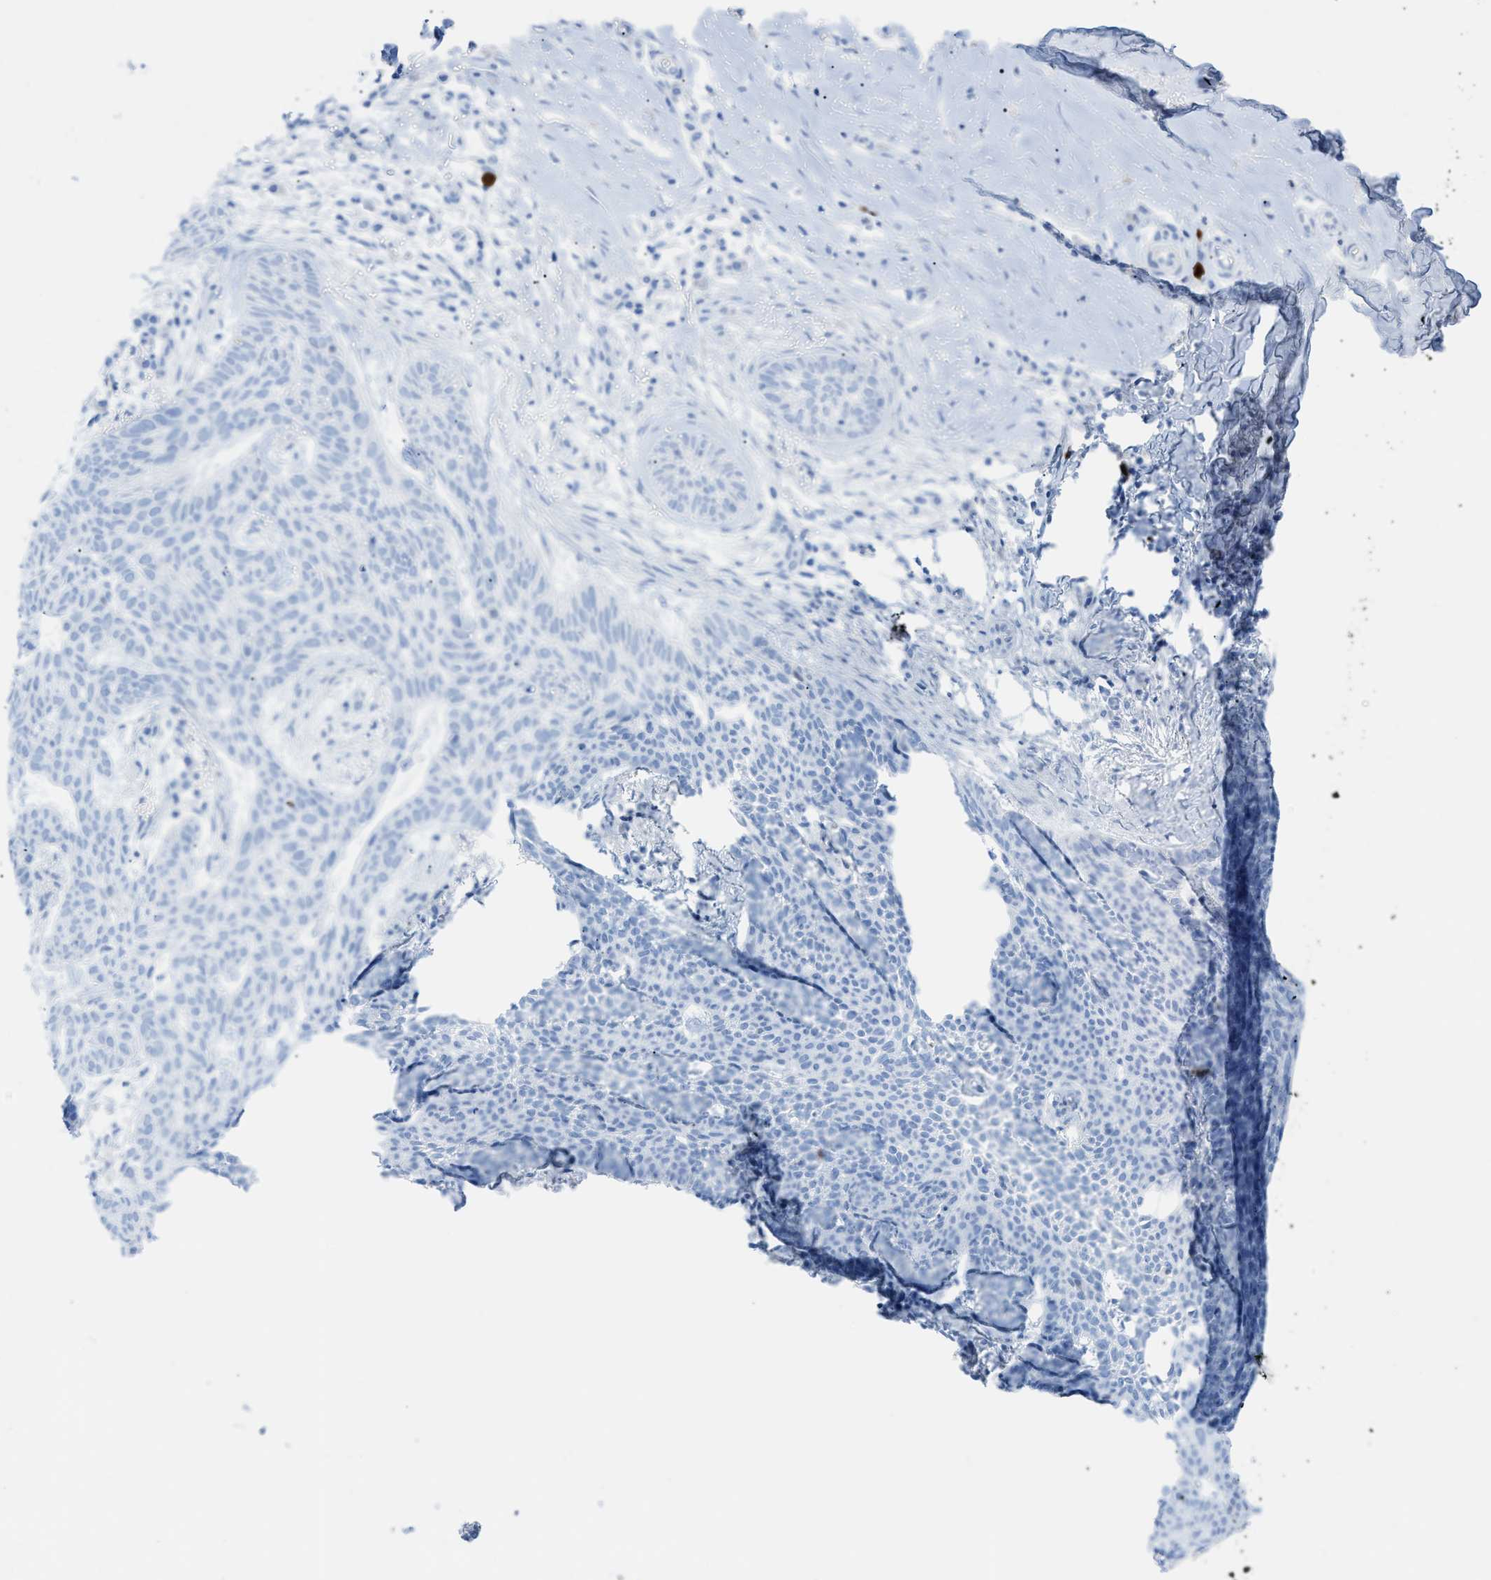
{"staining": {"intensity": "negative", "quantity": "none", "location": "none"}, "tissue": "skin cancer", "cell_type": "Tumor cells", "image_type": "cancer", "snomed": [{"axis": "morphology", "description": "Basal cell carcinoma"}, {"axis": "topography", "description": "Skin"}], "caption": "High magnification brightfield microscopy of skin cancer stained with DAB (3,3'-diaminobenzidine) (brown) and counterstained with hematoxylin (blue): tumor cells show no significant positivity. The staining was performed using DAB to visualize the protein expression in brown, while the nuclei were stained in blue with hematoxylin (Magnification: 20x).", "gene": "TCL1A", "patient": {"sex": "female", "age": 59}}